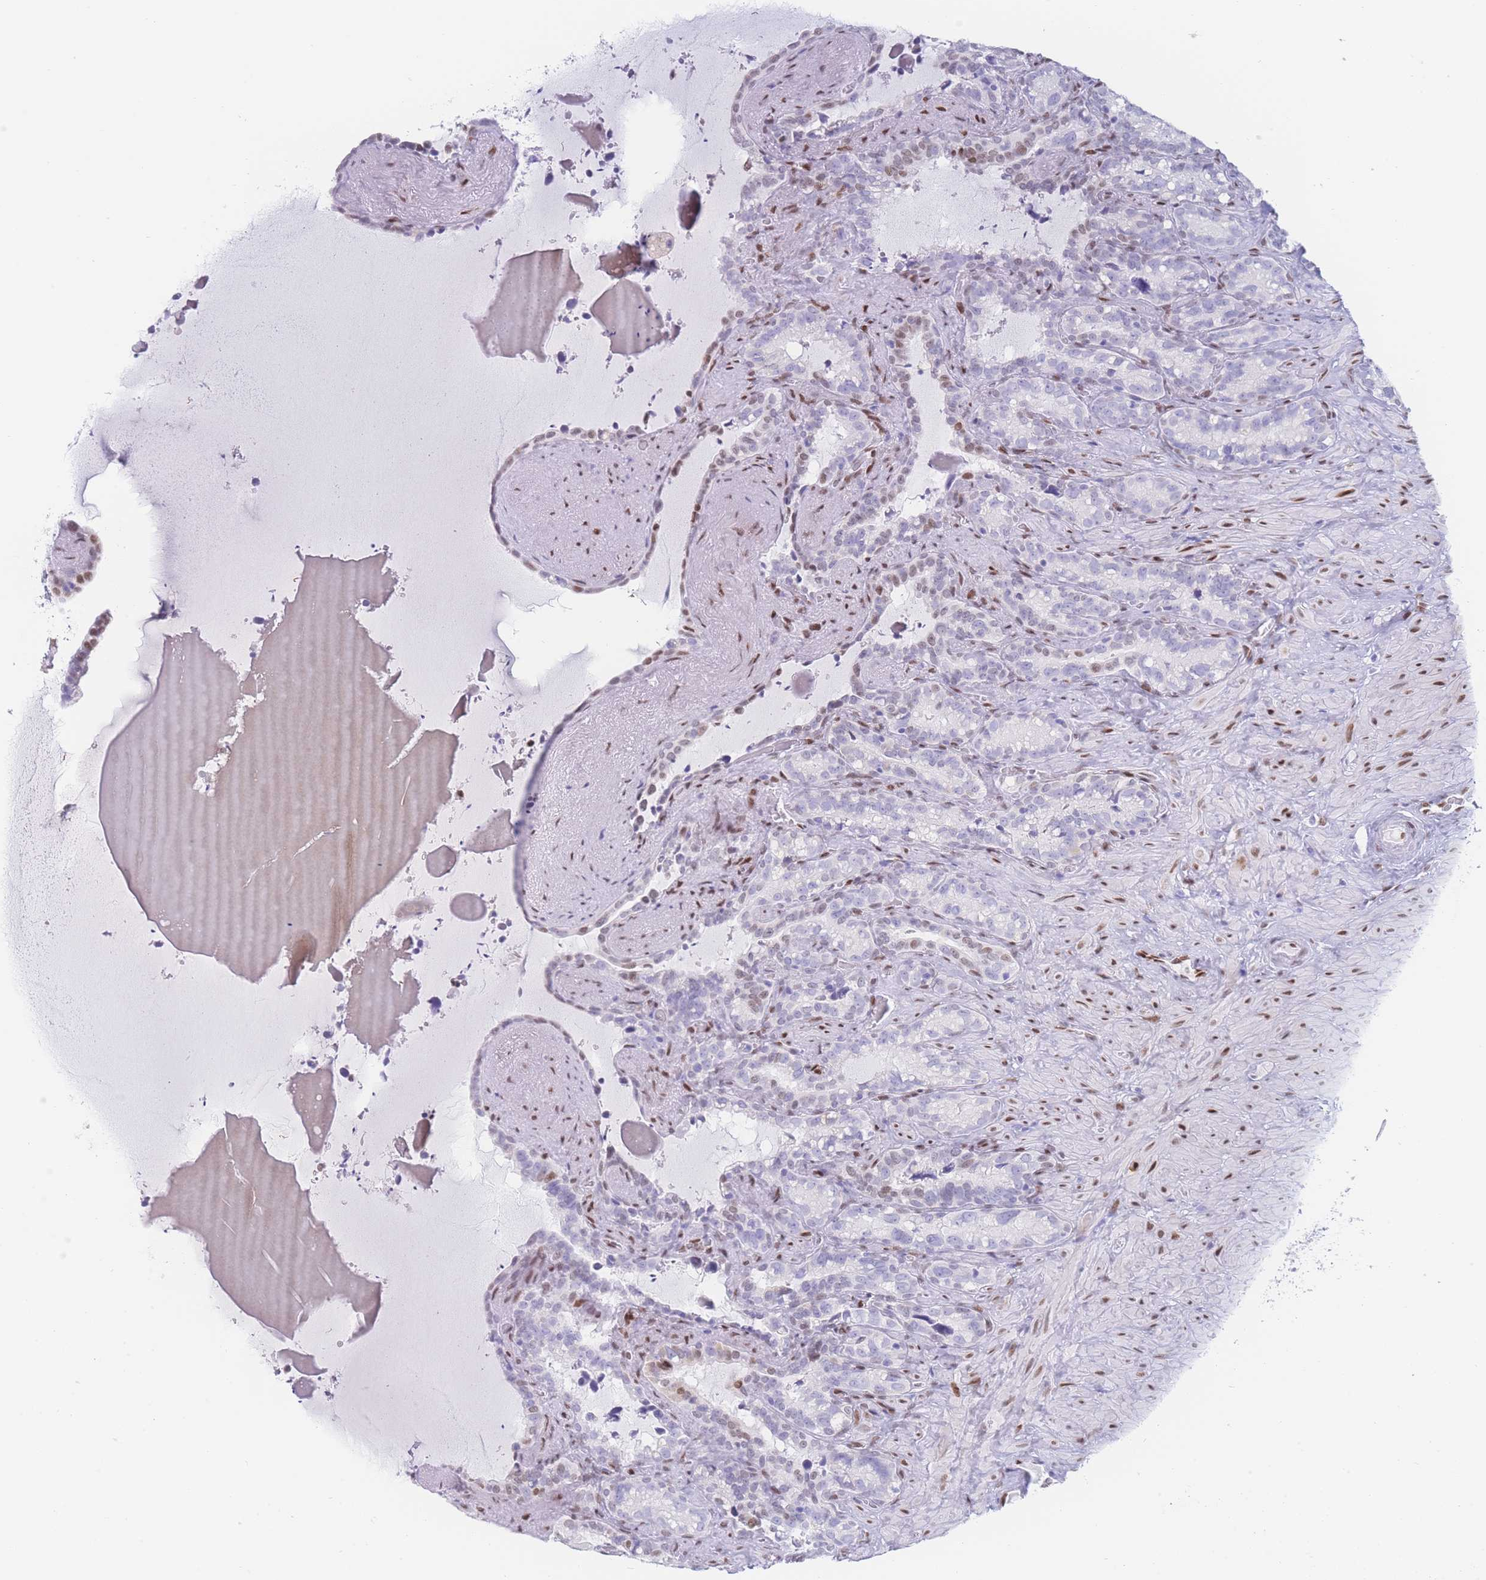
{"staining": {"intensity": "weak", "quantity": "<25%", "location": "nuclear"}, "tissue": "seminal vesicle", "cell_type": "Glandular cells", "image_type": "normal", "snomed": [{"axis": "morphology", "description": "Normal tissue, NOS"}, {"axis": "topography", "description": "Prostate"}, {"axis": "topography", "description": "Seminal veicle"}], "caption": "The micrograph exhibits no staining of glandular cells in benign seminal vesicle.", "gene": "PSMB5", "patient": {"sex": "male", "age": 58}}